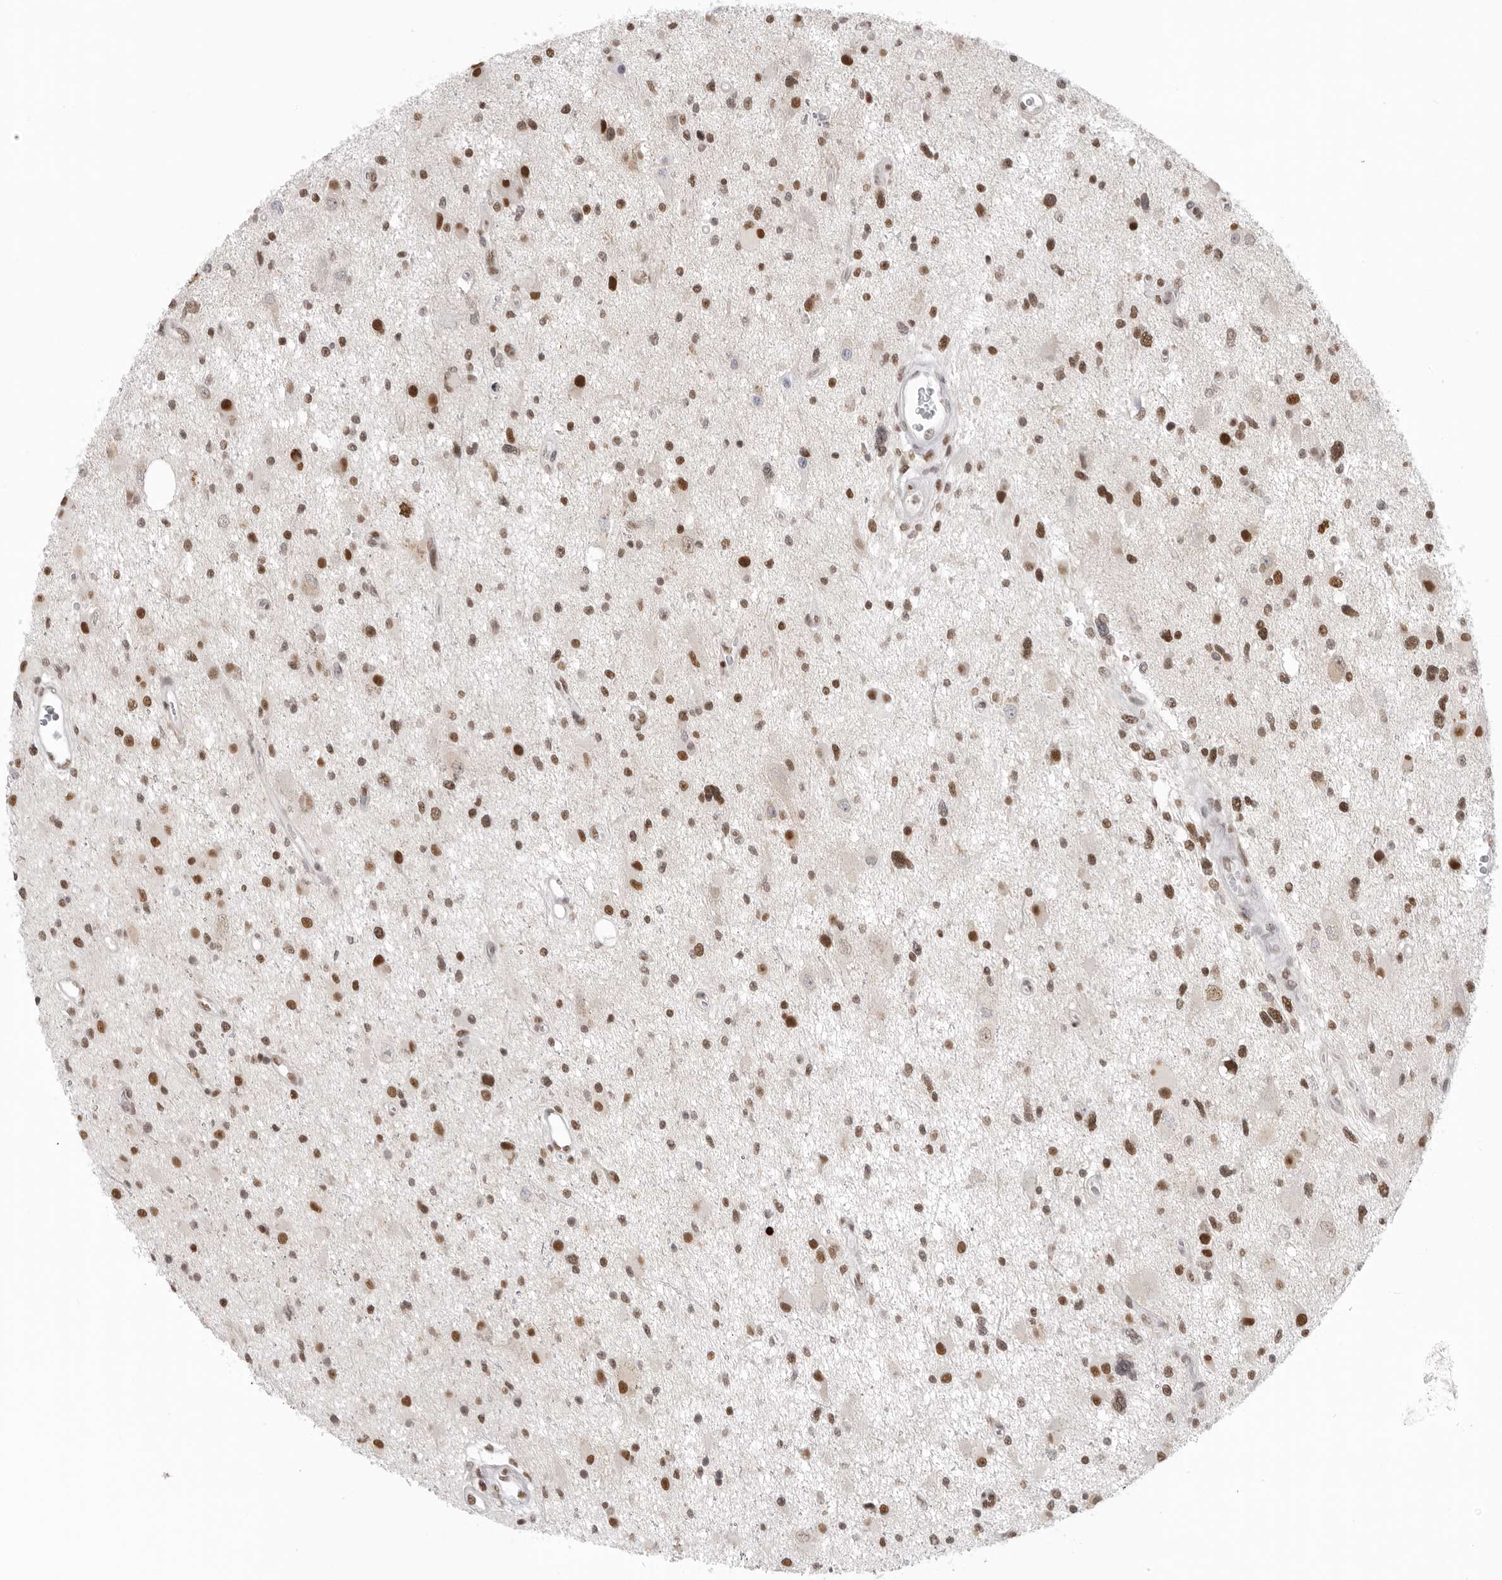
{"staining": {"intensity": "moderate", "quantity": ">75%", "location": "nuclear"}, "tissue": "glioma", "cell_type": "Tumor cells", "image_type": "cancer", "snomed": [{"axis": "morphology", "description": "Glioma, malignant, High grade"}, {"axis": "topography", "description": "Brain"}], "caption": "A brown stain labels moderate nuclear staining of a protein in high-grade glioma (malignant) tumor cells.", "gene": "RPA2", "patient": {"sex": "male", "age": 33}}